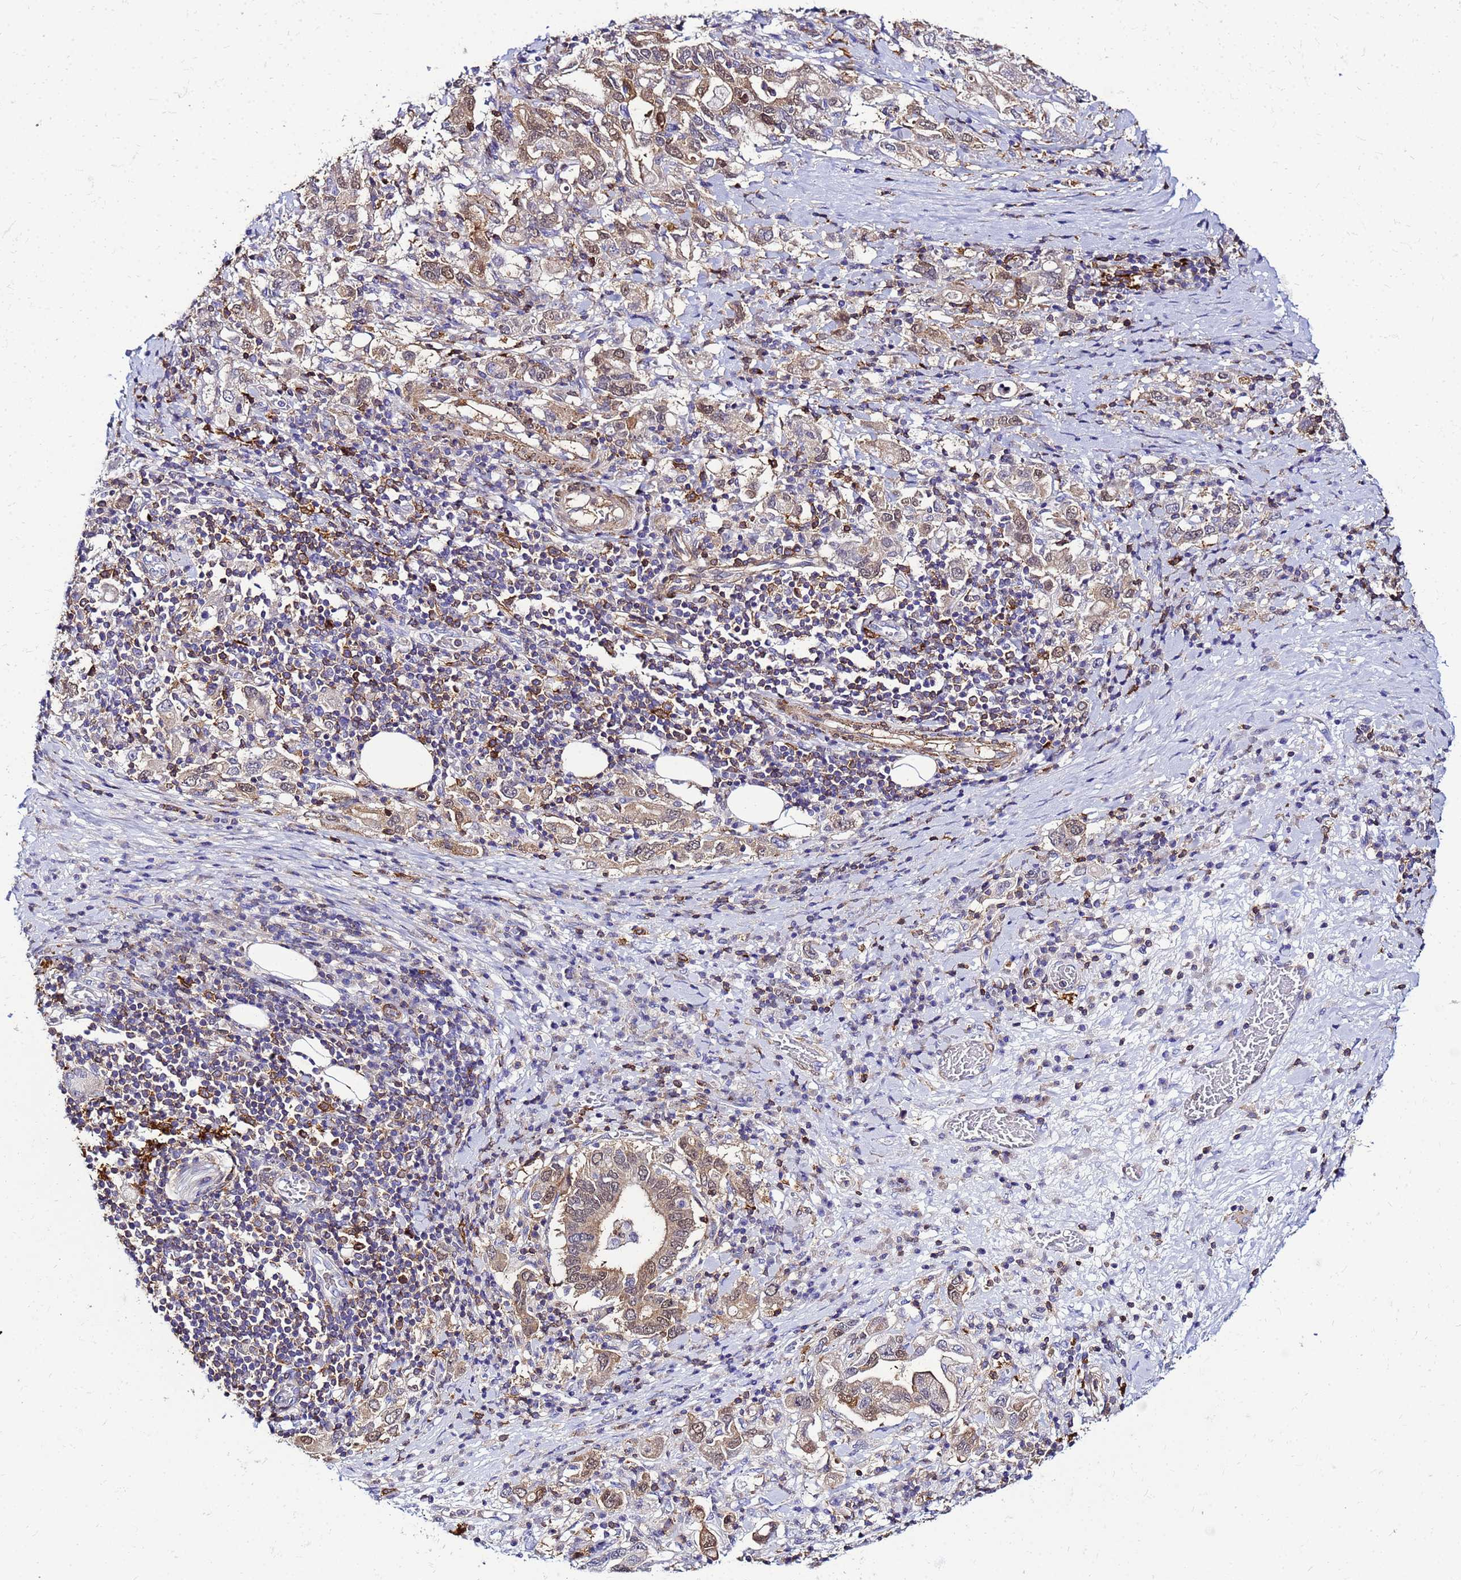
{"staining": {"intensity": "weak", "quantity": "25%-75%", "location": "cytoplasmic/membranous,nuclear"}, "tissue": "stomach cancer", "cell_type": "Tumor cells", "image_type": "cancer", "snomed": [{"axis": "morphology", "description": "Adenocarcinoma, NOS"}, {"axis": "topography", "description": "Stomach, upper"}, {"axis": "topography", "description": "Stomach"}], "caption": "Protein expression analysis of human stomach cancer (adenocarcinoma) reveals weak cytoplasmic/membranous and nuclear expression in approximately 25%-75% of tumor cells. The protein of interest is stained brown, and the nuclei are stained in blue (DAB (3,3'-diaminobenzidine) IHC with brightfield microscopy, high magnification).", "gene": "DBNDD2", "patient": {"sex": "male", "age": 62}}